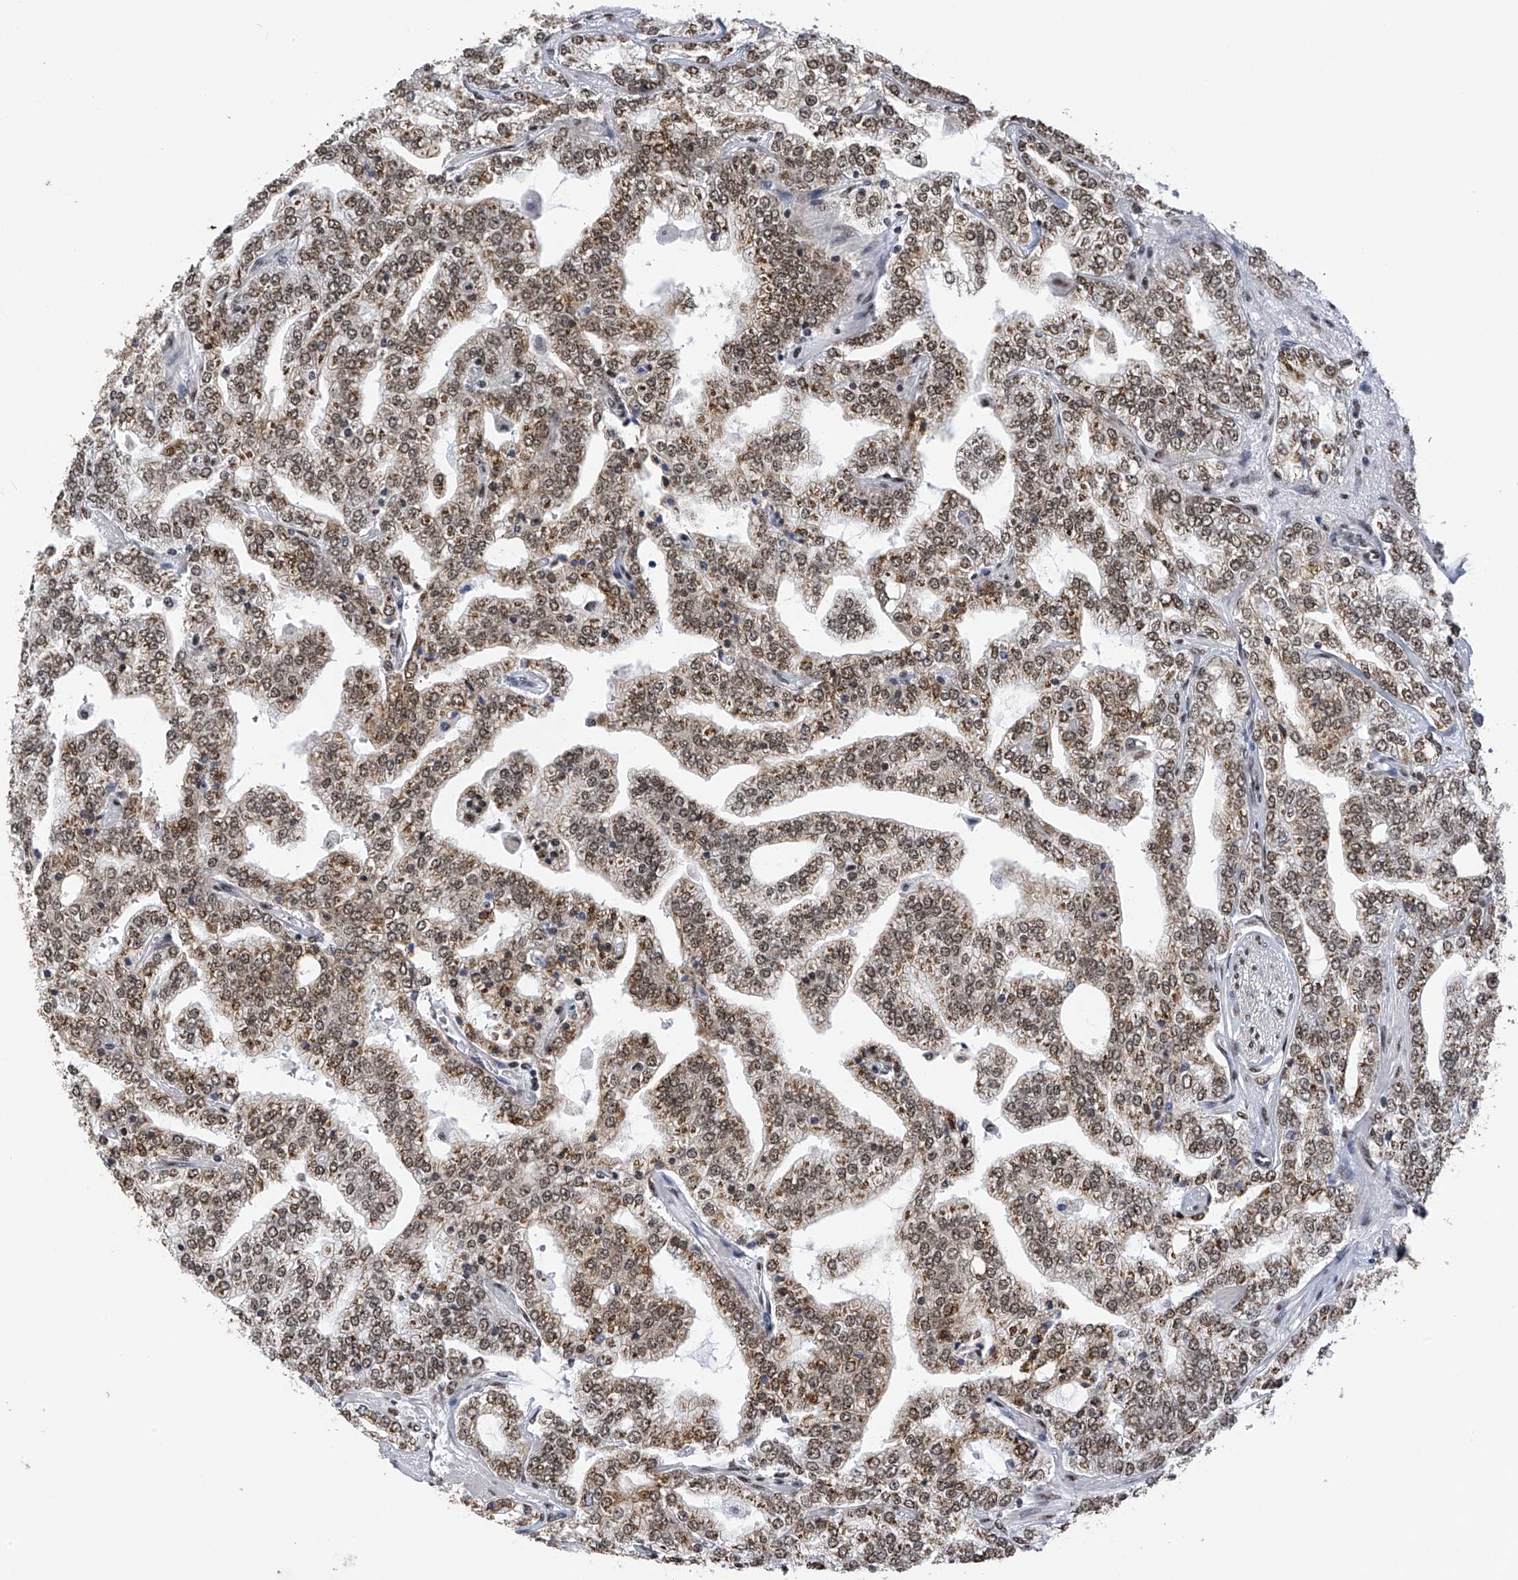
{"staining": {"intensity": "moderate", "quantity": ">75%", "location": "cytoplasmic/membranous,nuclear"}, "tissue": "prostate cancer", "cell_type": "Tumor cells", "image_type": "cancer", "snomed": [{"axis": "morphology", "description": "Adenocarcinoma, High grade"}, {"axis": "topography", "description": "Prostate"}], "caption": "Immunohistochemistry (IHC) of prostate high-grade adenocarcinoma displays medium levels of moderate cytoplasmic/membranous and nuclear positivity in about >75% of tumor cells. Using DAB (3,3'-diaminobenzidine) (brown) and hematoxylin (blue) stains, captured at high magnification using brightfield microscopy.", "gene": "APLF", "patient": {"sex": "male", "age": 64}}